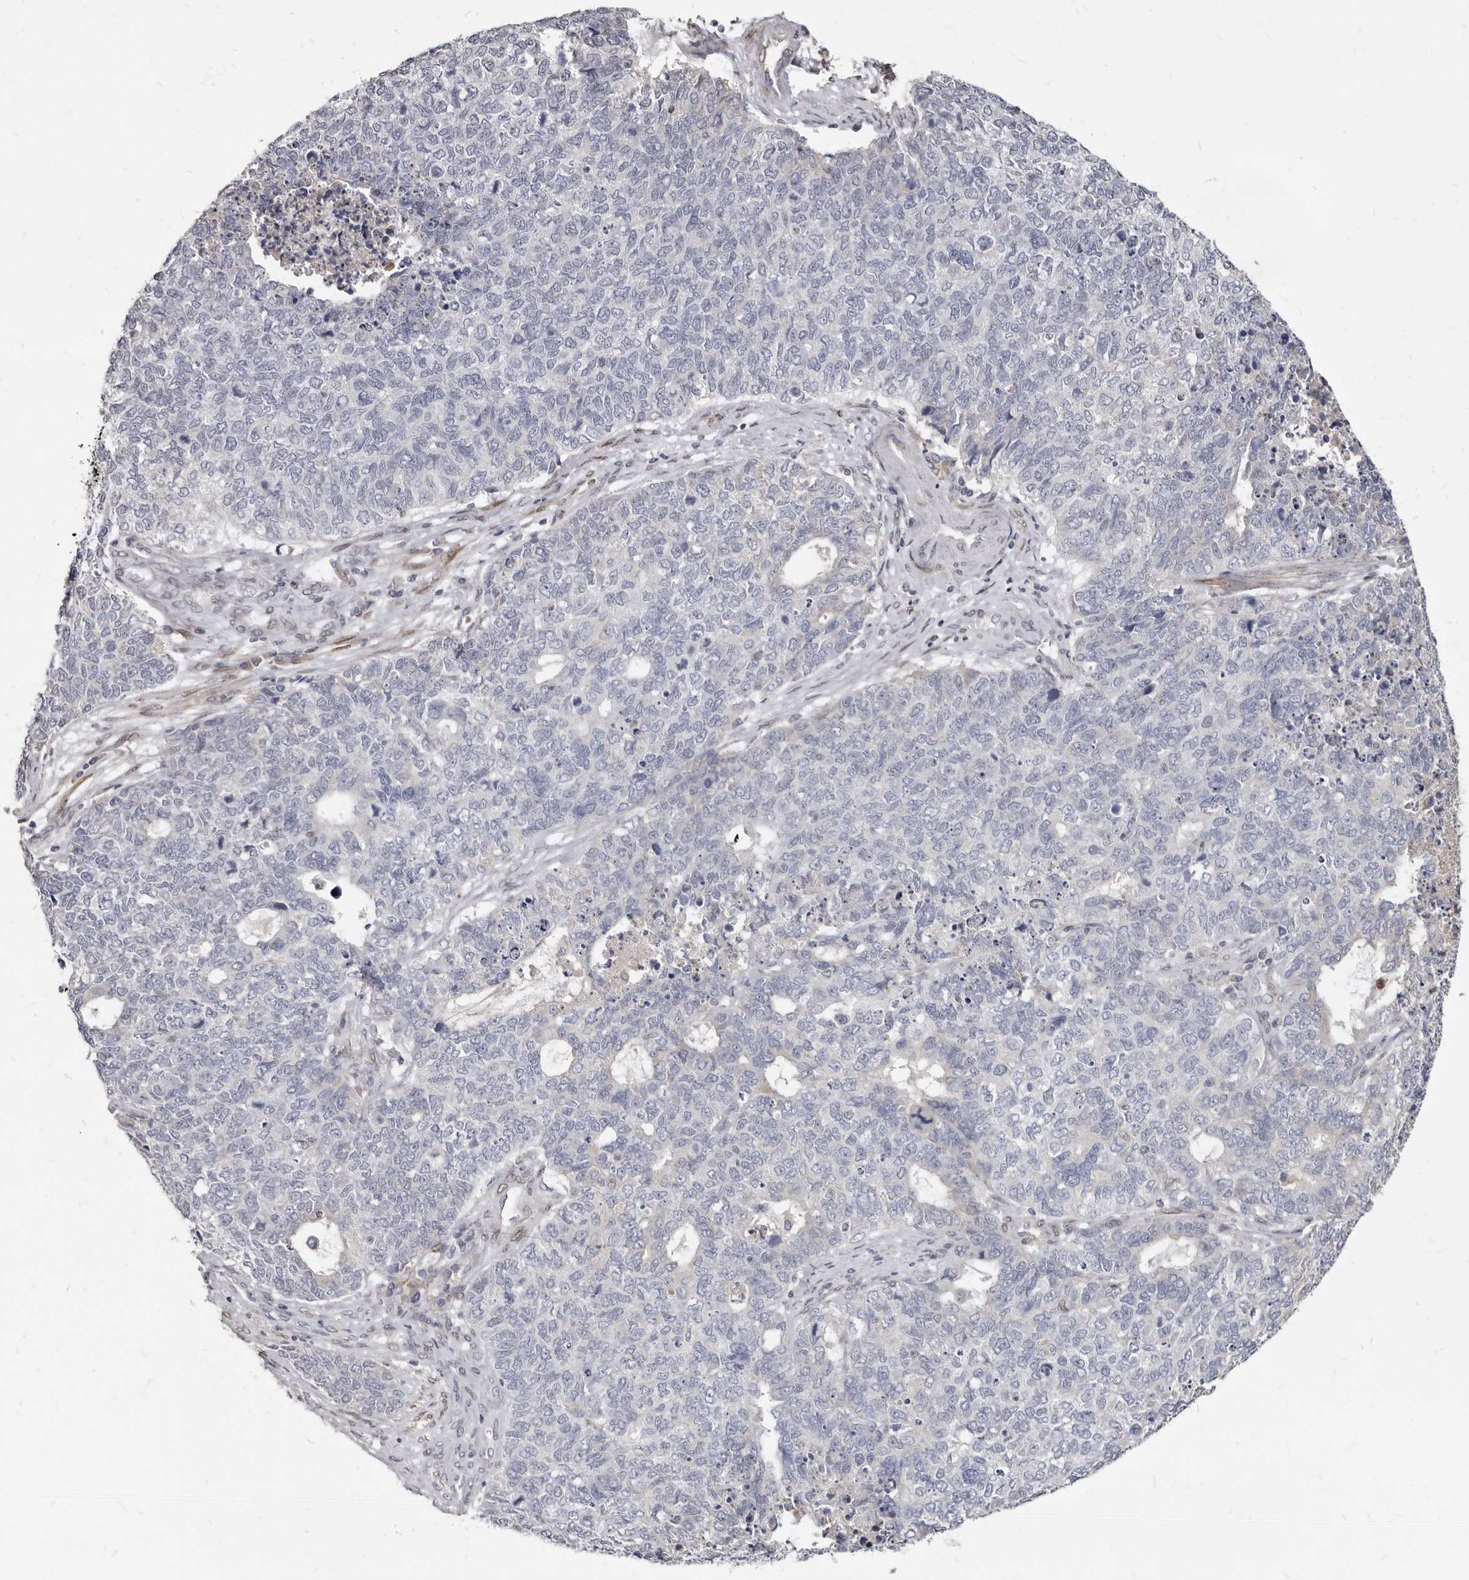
{"staining": {"intensity": "negative", "quantity": "none", "location": "none"}, "tissue": "cervical cancer", "cell_type": "Tumor cells", "image_type": "cancer", "snomed": [{"axis": "morphology", "description": "Squamous cell carcinoma, NOS"}, {"axis": "topography", "description": "Cervix"}], "caption": "Immunohistochemistry (IHC) of human cervical squamous cell carcinoma demonstrates no positivity in tumor cells.", "gene": "MRGPRF", "patient": {"sex": "female", "age": 63}}